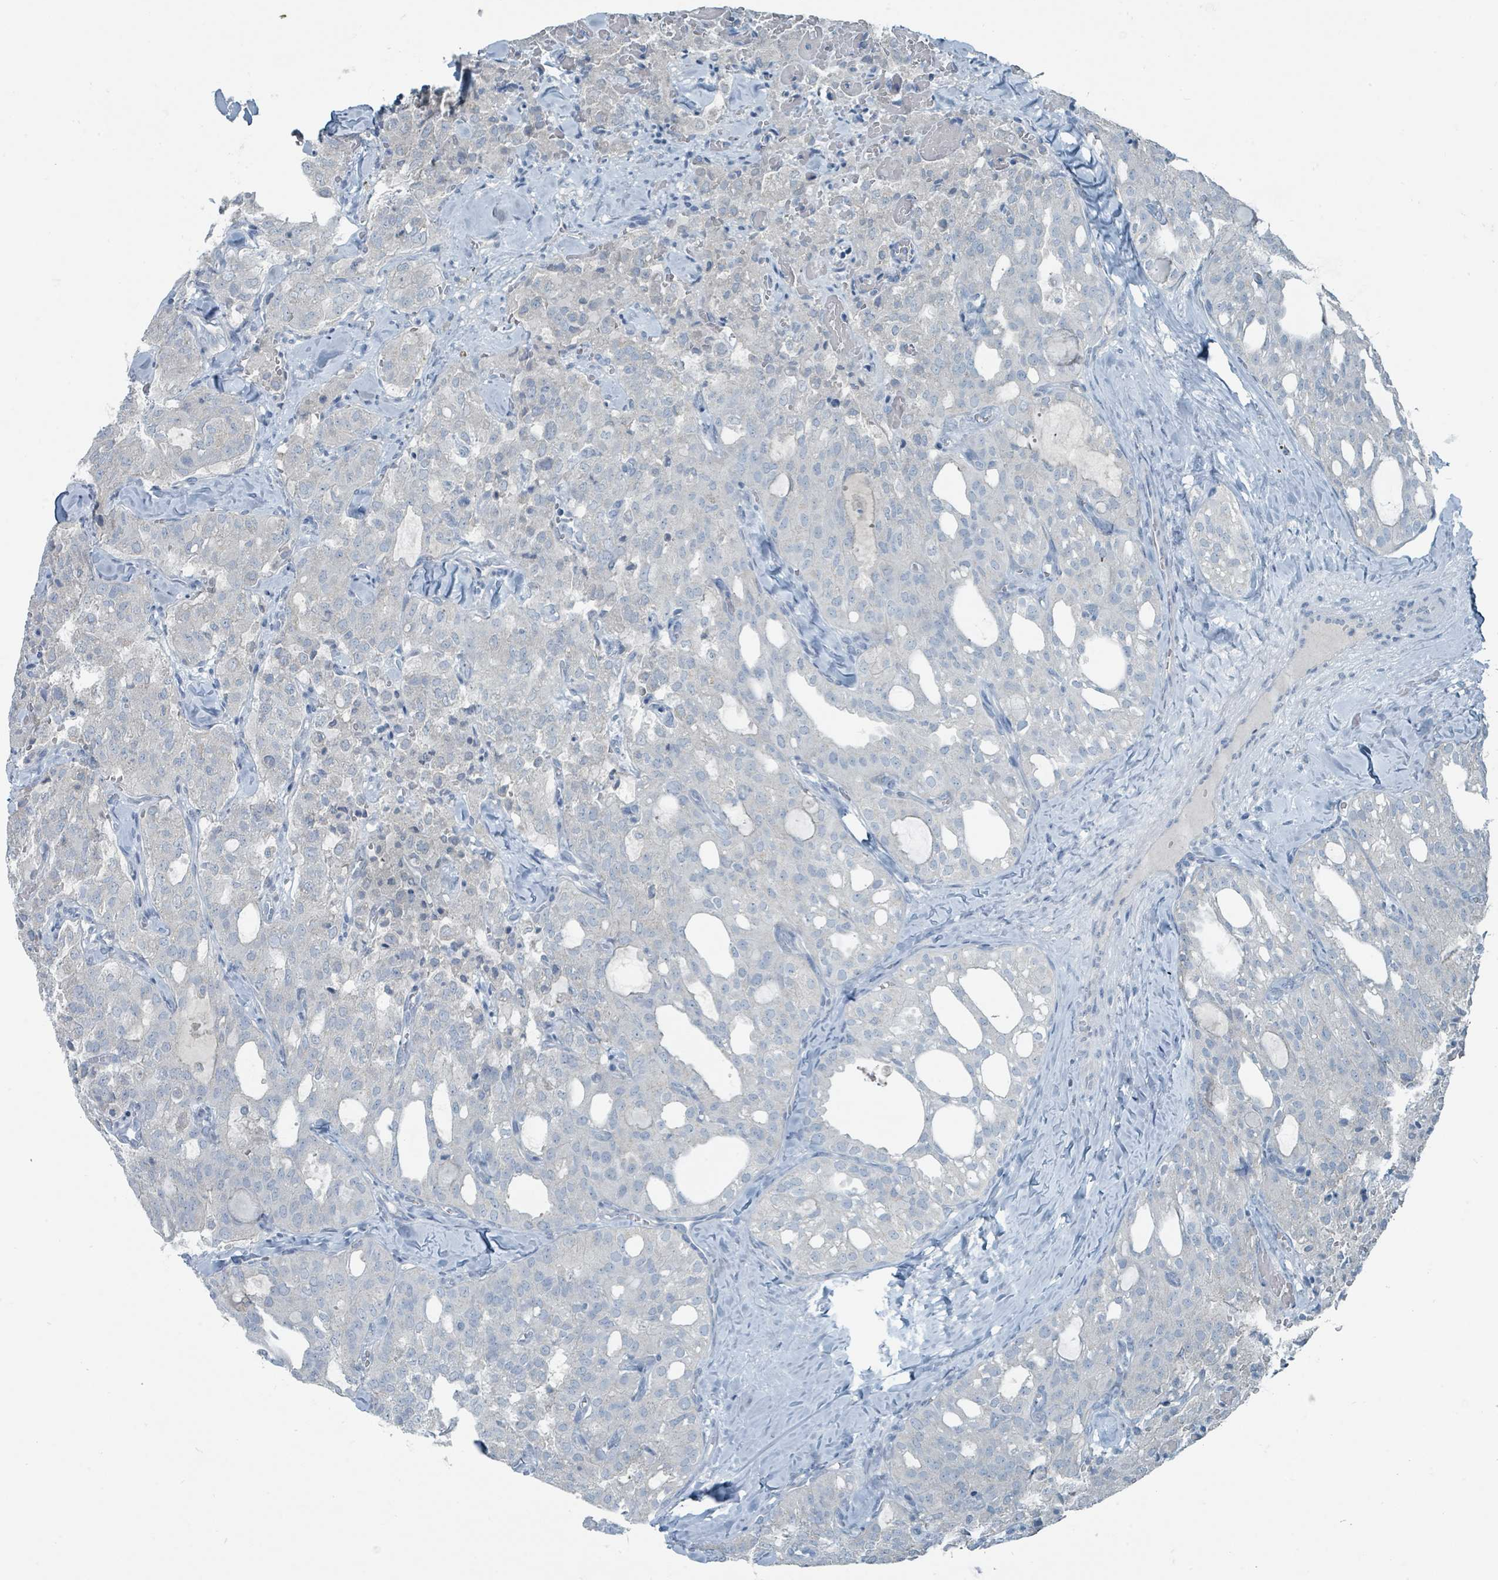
{"staining": {"intensity": "negative", "quantity": "none", "location": "none"}, "tissue": "thyroid cancer", "cell_type": "Tumor cells", "image_type": "cancer", "snomed": [{"axis": "morphology", "description": "Follicular adenoma carcinoma, NOS"}, {"axis": "topography", "description": "Thyroid gland"}], "caption": "Immunohistochemistry (IHC) micrograph of neoplastic tissue: follicular adenoma carcinoma (thyroid) stained with DAB (3,3'-diaminobenzidine) displays no significant protein positivity in tumor cells.", "gene": "RASA4", "patient": {"sex": "male", "age": 75}}